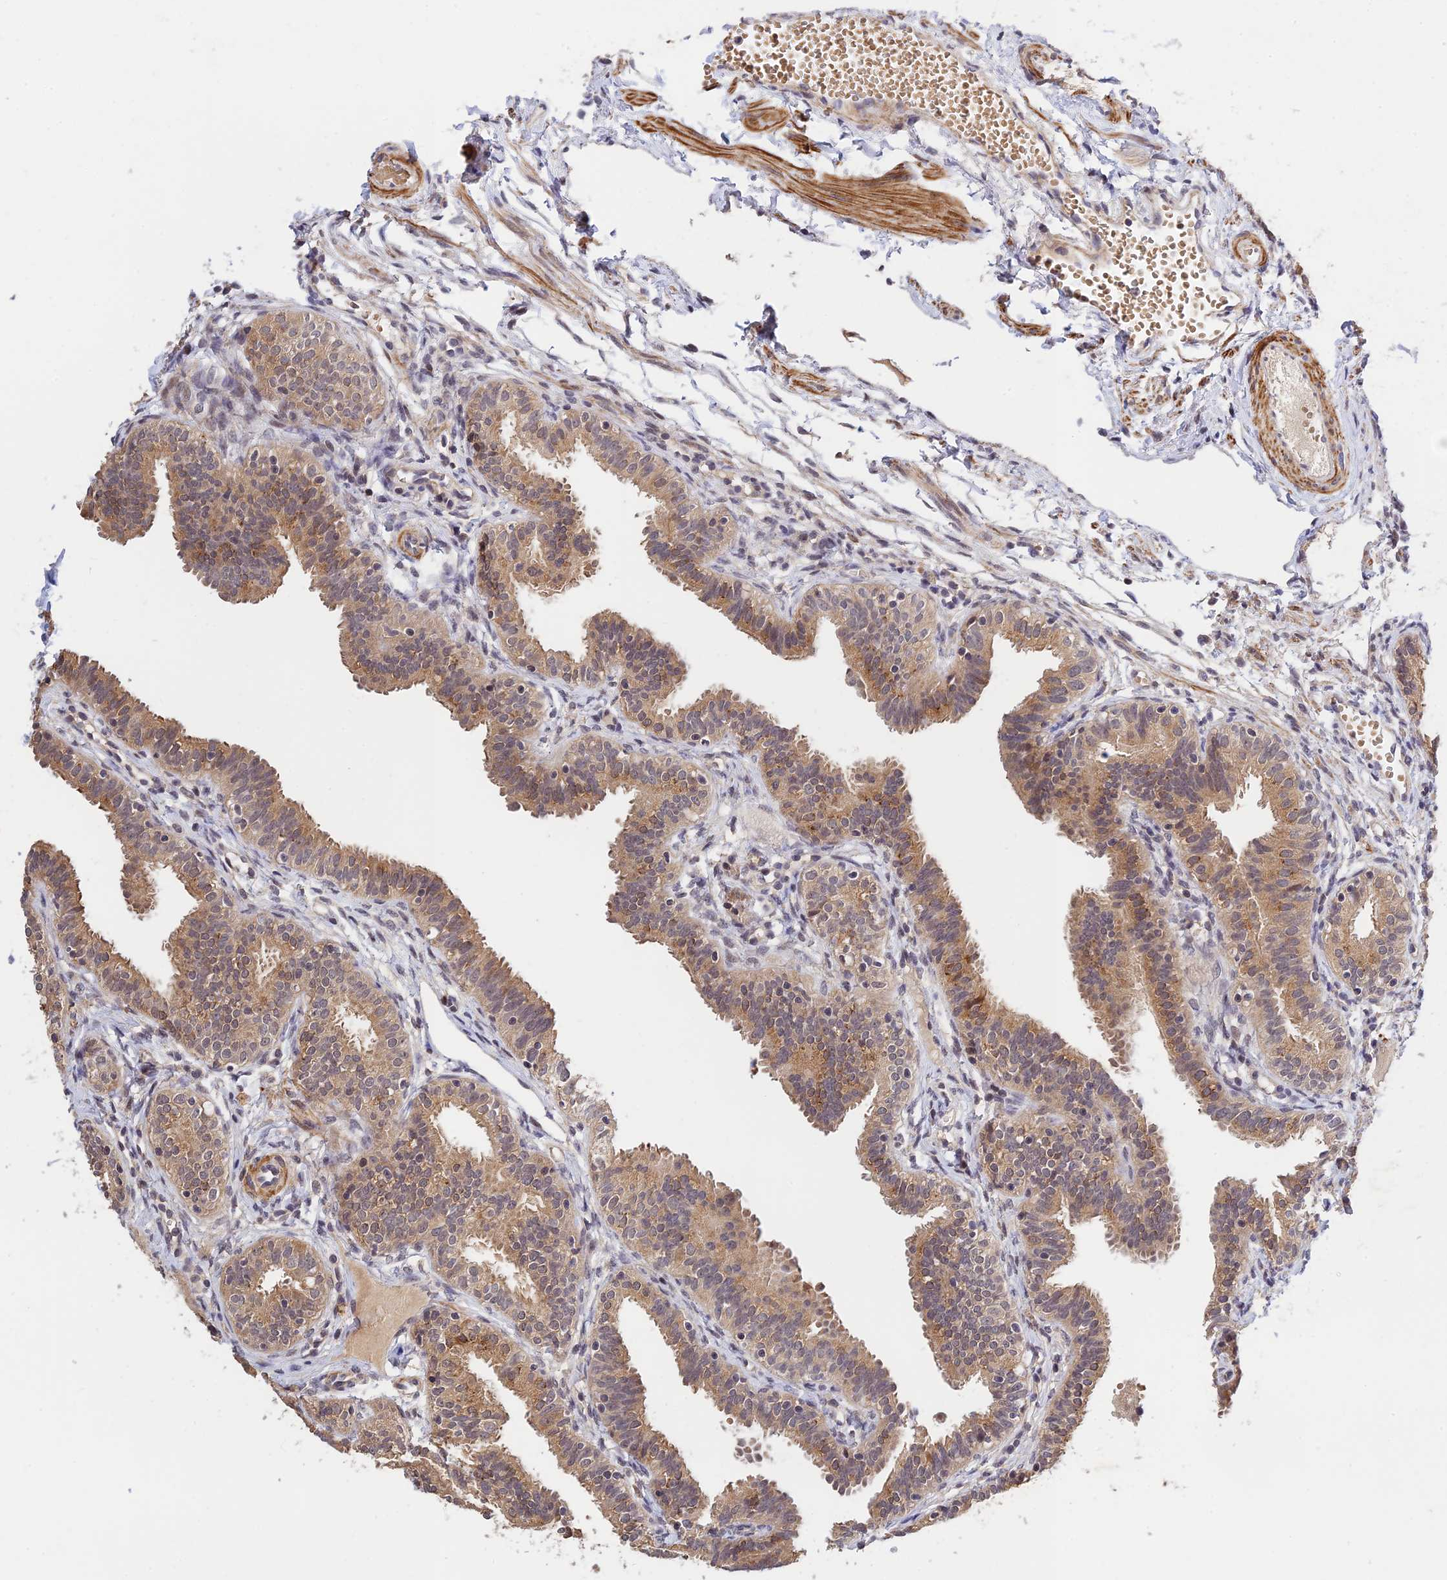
{"staining": {"intensity": "moderate", "quantity": ">75%", "location": "cytoplasmic/membranous"}, "tissue": "fallopian tube", "cell_type": "Glandular cells", "image_type": "normal", "snomed": [{"axis": "morphology", "description": "Normal tissue, NOS"}, {"axis": "topography", "description": "Fallopian tube"}], "caption": "A high-resolution micrograph shows immunohistochemistry (IHC) staining of normal fallopian tube, which exhibits moderate cytoplasmic/membranous staining in approximately >75% of glandular cells. (DAB (3,3'-diaminobenzidine) = brown stain, brightfield microscopy at high magnification).", "gene": "CWH43", "patient": {"sex": "female", "age": 35}}